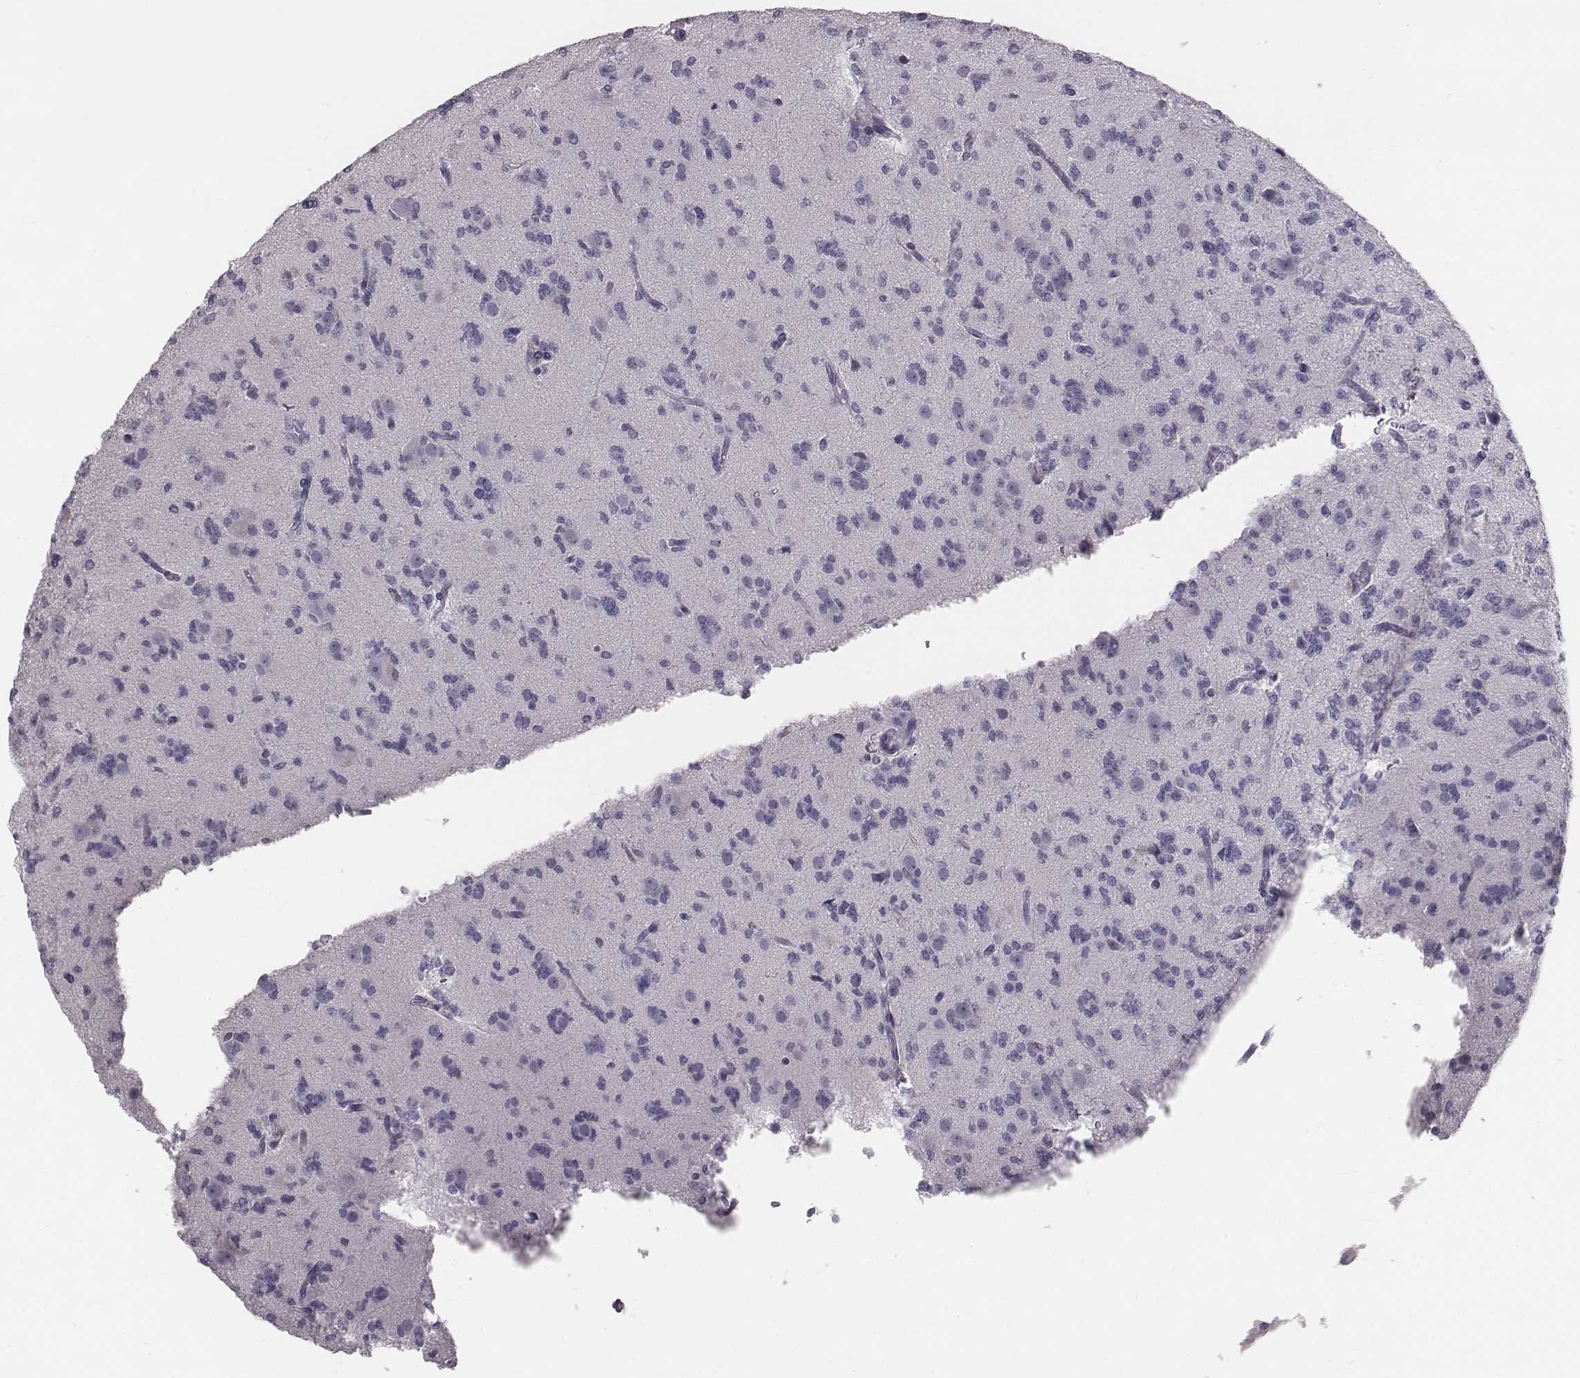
{"staining": {"intensity": "negative", "quantity": "none", "location": "none"}, "tissue": "glioma", "cell_type": "Tumor cells", "image_type": "cancer", "snomed": [{"axis": "morphology", "description": "Glioma, malignant, Low grade"}, {"axis": "topography", "description": "Brain"}], "caption": "Protein analysis of low-grade glioma (malignant) displays no significant positivity in tumor cells.", "gene": "C6orf58", "patient": {"sex": "male", "age": 27}}